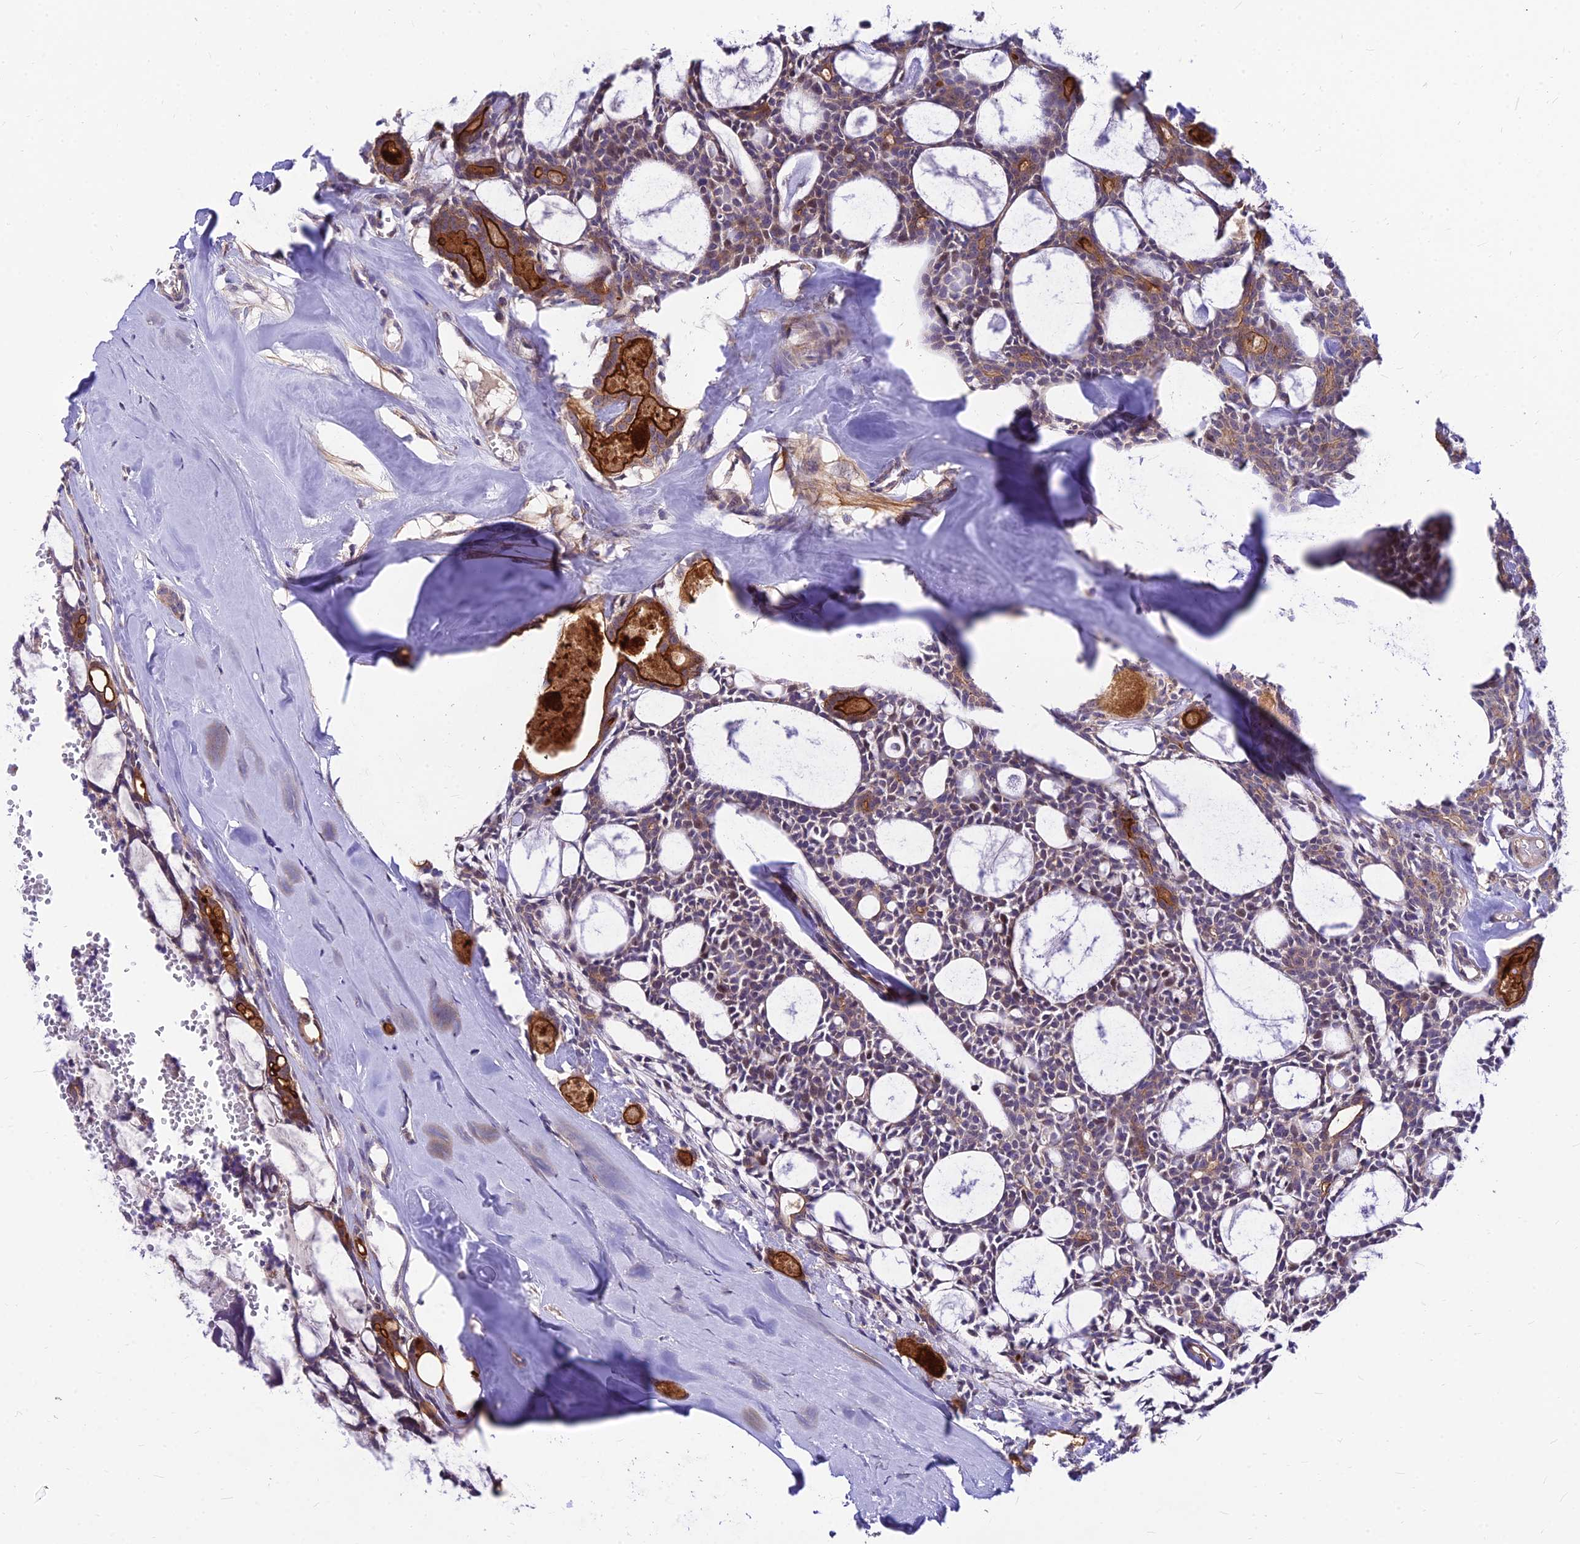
{"staining": {"intensity": "strong", "quantity": "<25%", "location": "cytoplasmic/membranous"}, "tissue": "head and neck cancer", "cell_type": "Tumor cells", "image_type": "cancer", "snomed": [{"axis": "morphology", "description": "Adenocarcinoma, NOS"}, {"axis": "topography", "description": "Salivary gland"}, {"axis": "topography", "description": "Head-Neck"}], "caption": "Immunohistochemical staining of human head and neck cancer demonstrates medium levels of strong cytoplasmic/membranous protein staining in about <25% of tumor cells.", "gene": "C6orf132", "patient": {"sex": "male", "age": 55}}